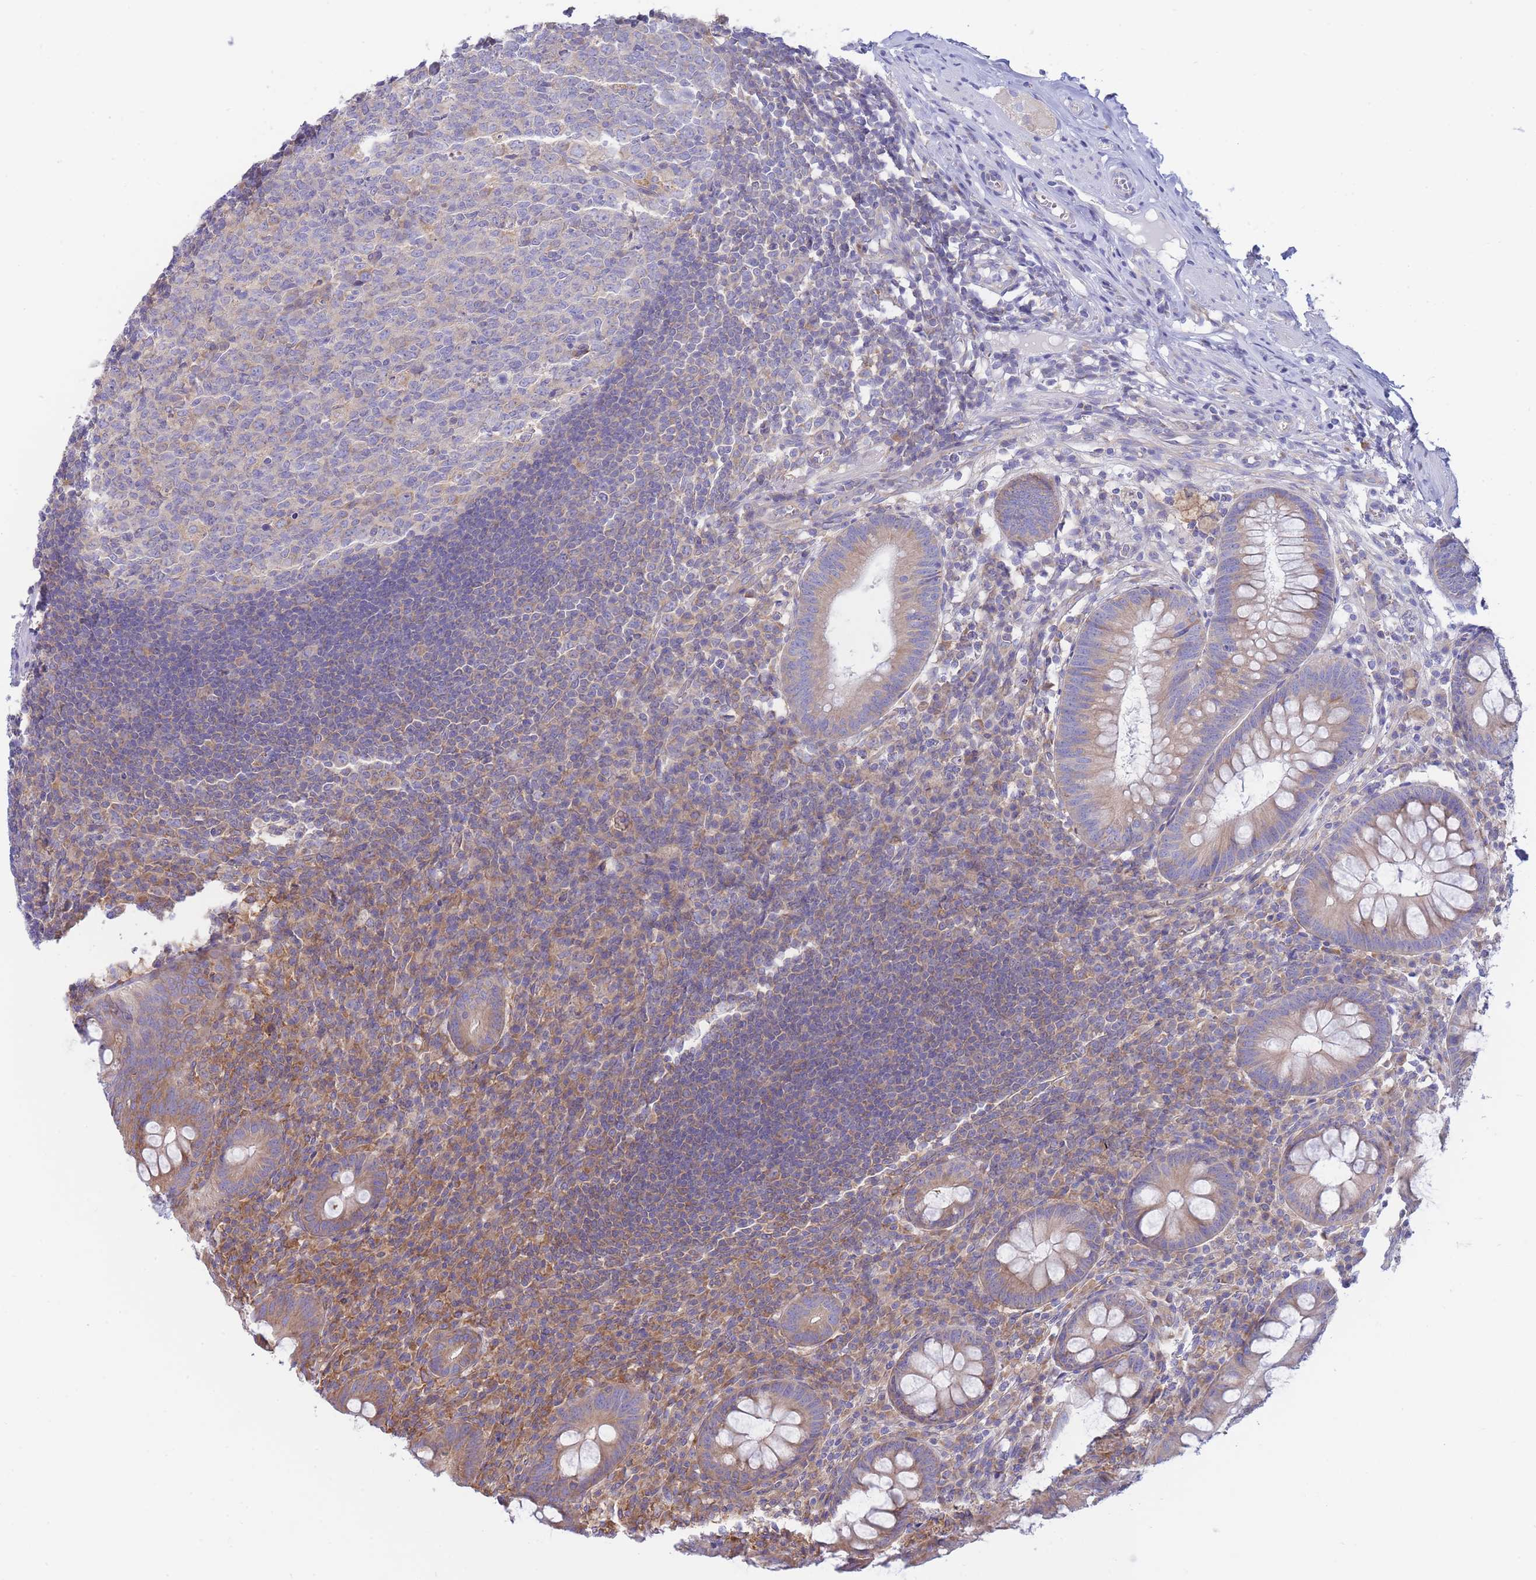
{"staining": {"intensity": "moderate", "quantity": ">75%", "location": "cytoplasmic/membranous"}, "tissue": "appendix", "cell_type": "Glandular cells", "image_type": "normal", "snomed": [{"axis": "morphology", "description": "Normal tissue, NOS"}, {"axis": "topography", "description": "Appendix"}], "caption": "A high-resolution photomicrograph shows immunohistochemistry staining of benign appendix, which exhibits moderate cytoplasmic/membranous positivity in approximately >75% of glandular cells.", "gene": "SH2B2", "patient": {"sex": "male", "age": 56}}